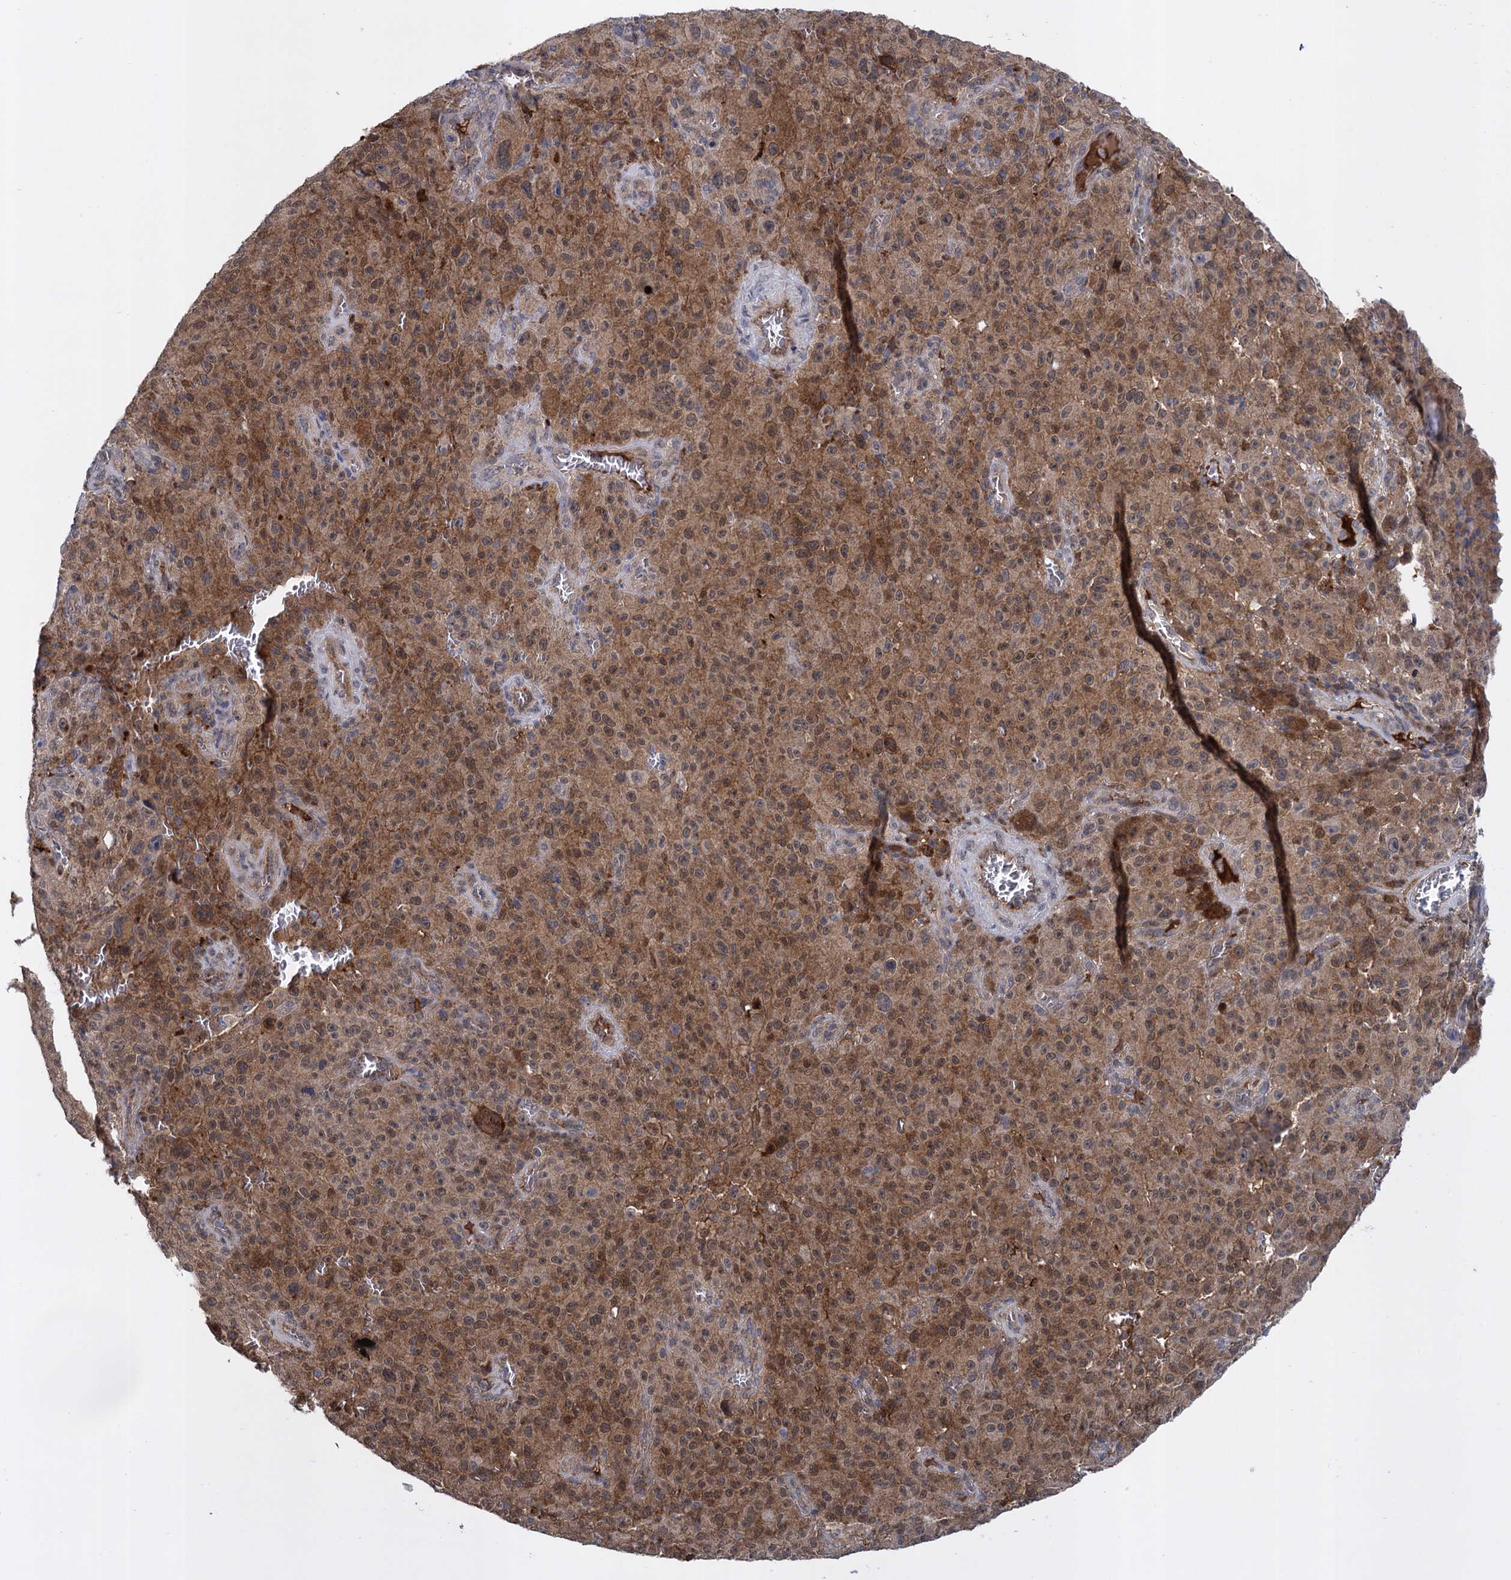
{"staining": {"intensity": "moderate", "quantity": ">75%", "location": "cytoplasmic/membranous"}, "tissue": "melanoma", "cell_type": "Tumor cells", "image_type": "cancer", "snomed": [{"axis": "morphology", "description": "Malignant melanoma, NOS"}, {"axis": "topography", "description": "Skin"}], "caption": "Moderate cytoplasmic/membranous positivity is identified in about >75% of tumor cells in melanoma.", "gene": "GLO1", "patient": {"sex": "female", "age": 82}}